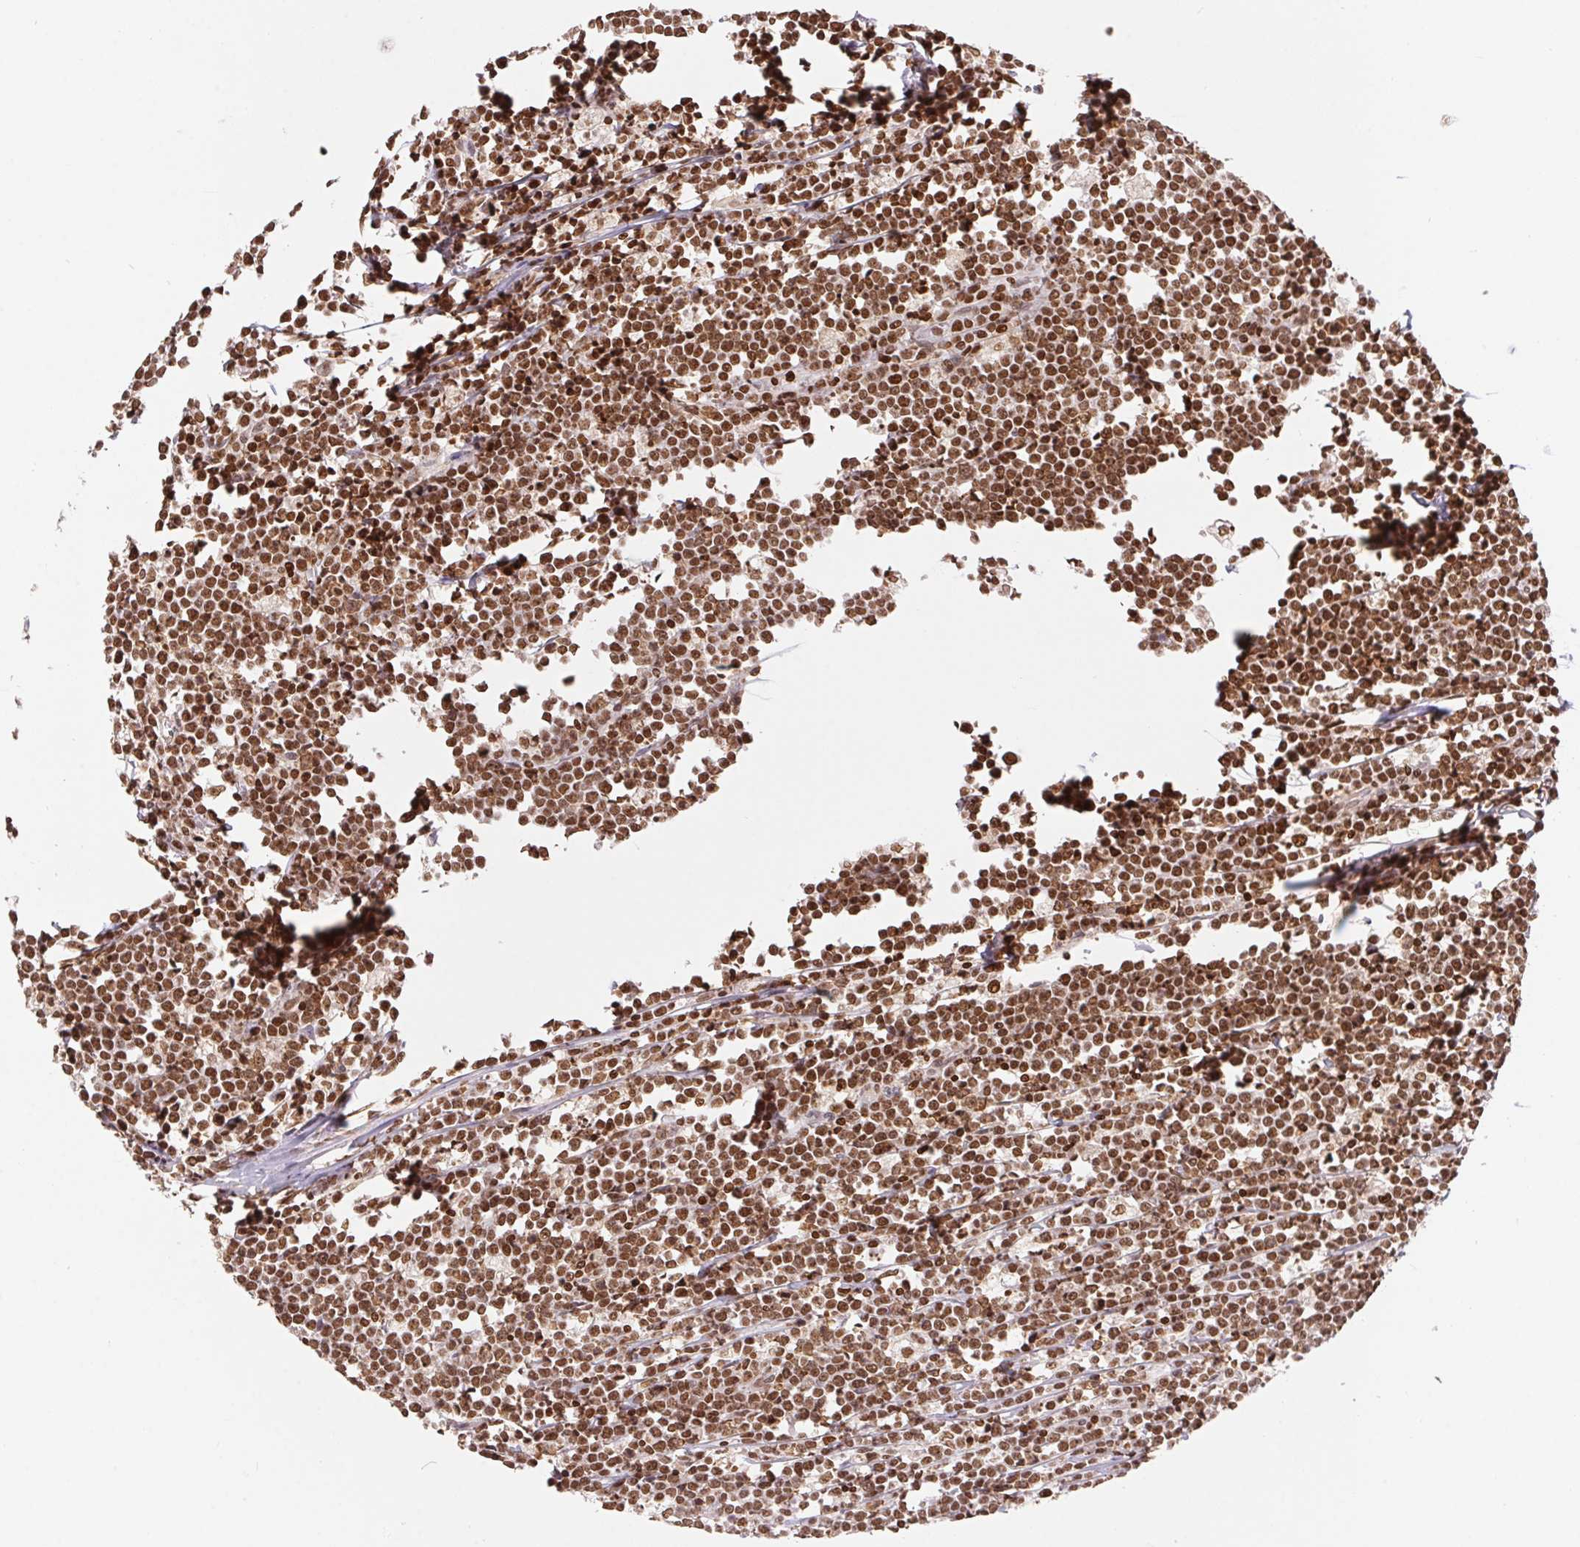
{"staining": {"intensity": "moderate", "quantity": ">75%", "location": "nuclear"}, "tissue": "lymphoma", "cell_type": "Tumor cells", "image_type": "cancer", "snomed": [{"axis": "morphology", "description": "Malignant lymphoma, non-Hodgkin's type, High grade"}, {"axis": "topography", "description": "Small intestine"}], "caption": "Protein staining of high-grade malignant lymphoma, non-Hodgkin's type tissue exhibits moderate nuclear staining in about >75% of tumor cells.", "gene": "POLD3", "patient": {"sex": "female", "age": 56}}